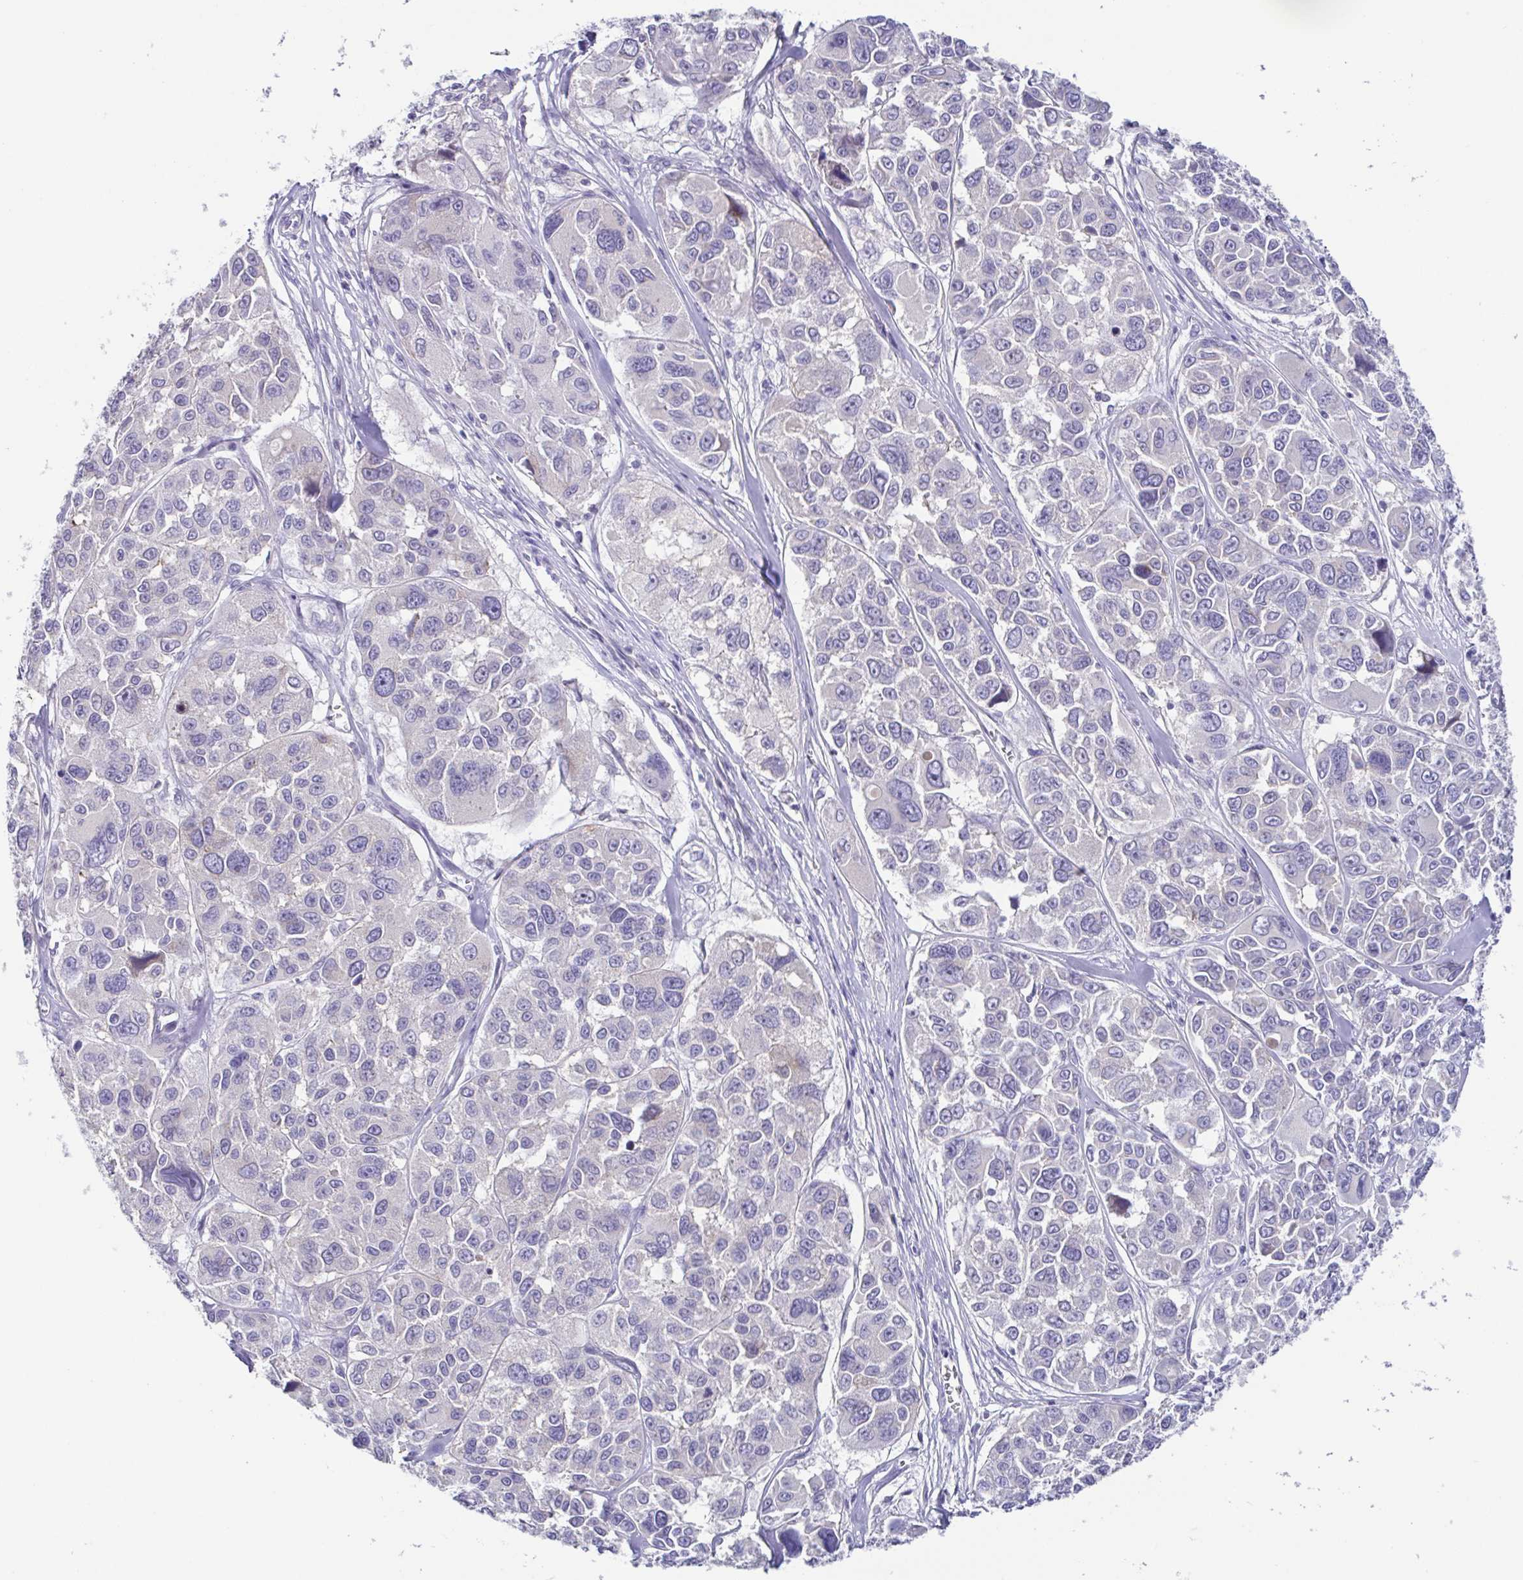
{"staining": {"intensity": "negative", "quantity": "none", "location": "none"}, "tissue": "melanoma", "cell_type": "Tumor cells", "image_type": "cancer", "snomed": [{"axis": "morphology", "description": "Malignant melanoma, NOS"}, {"axis": "topography", "description": "Skin"}], "caption": "Tumor cells are negative for protein expression in human malignant melanoma. (Immunohistochemistry, brightfield microscopy, high magnification).", "gene": "RDH11", "patient": {"sex": "female", "age": 66}}